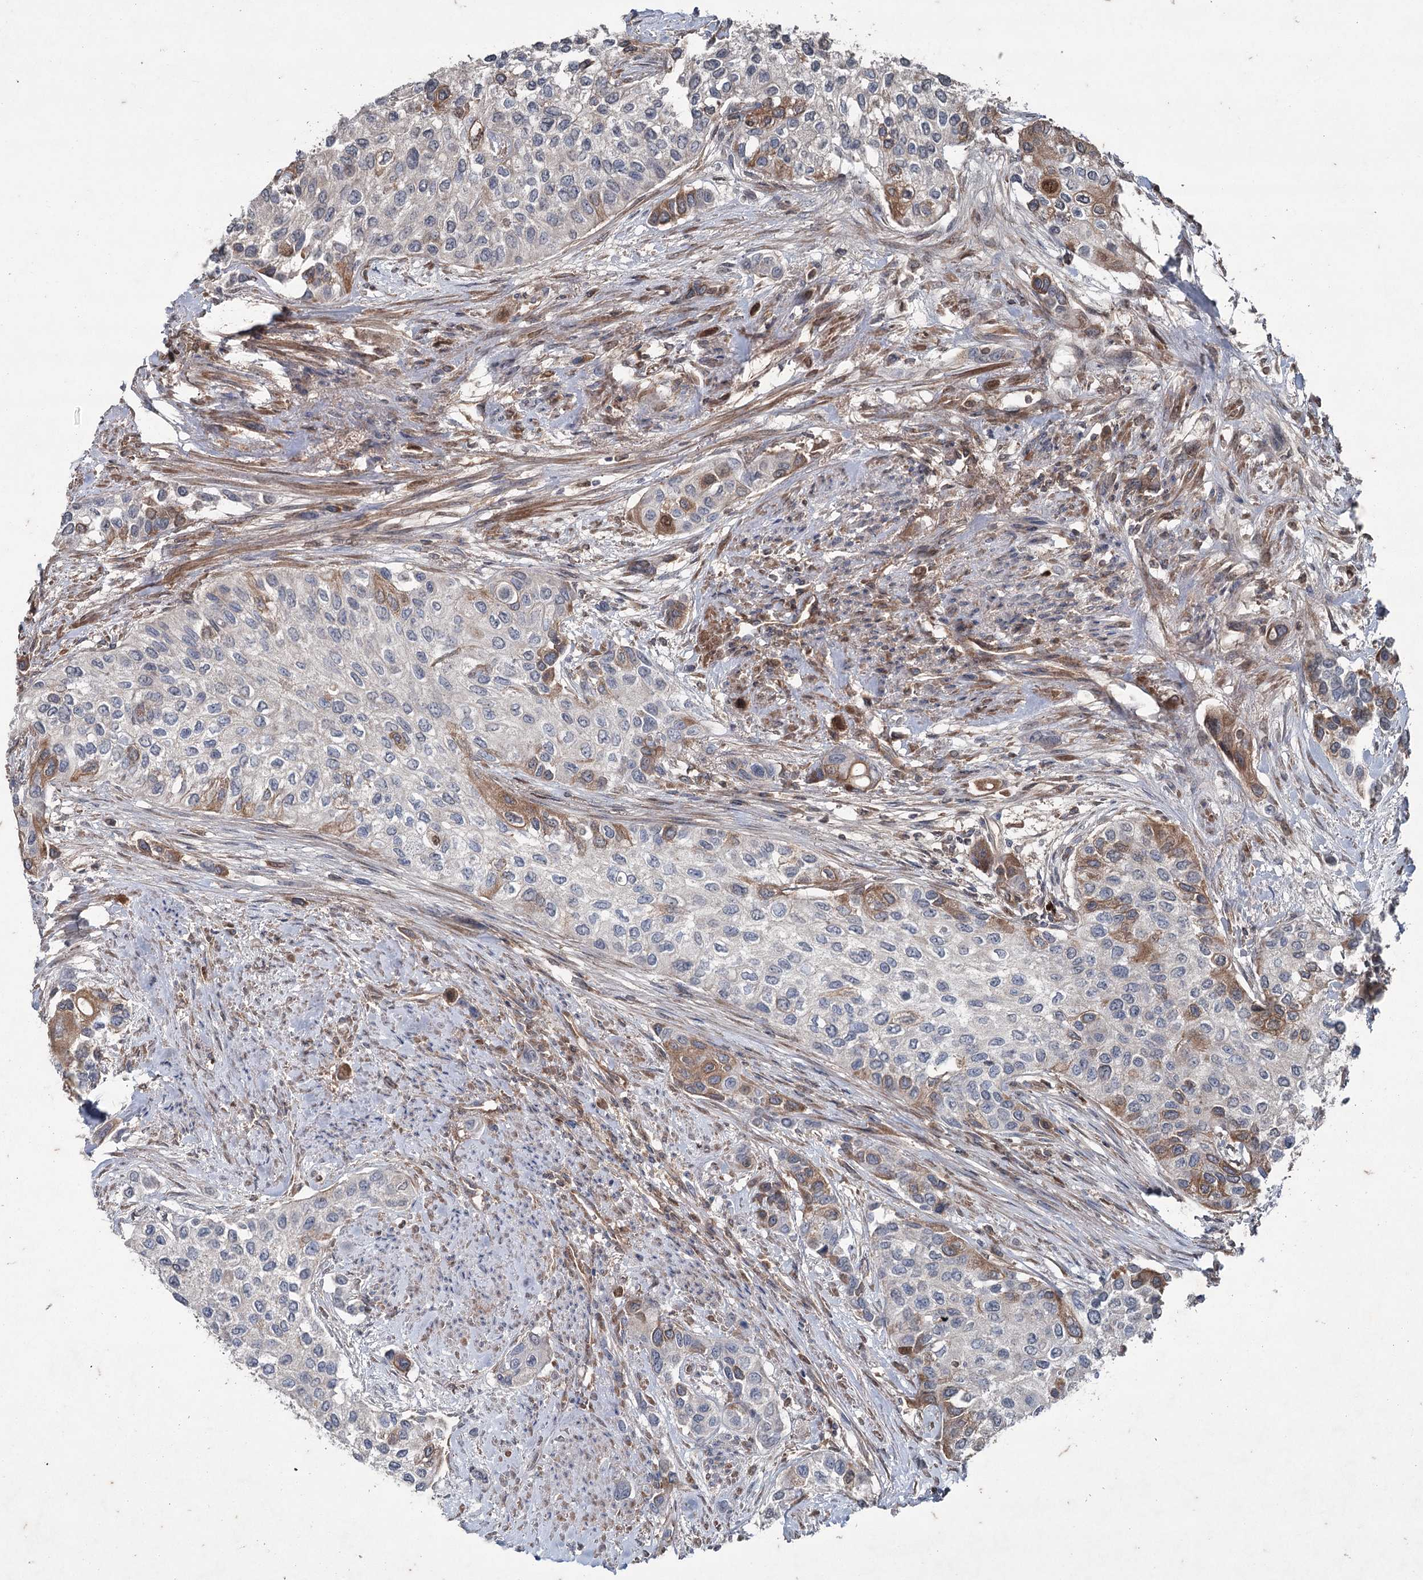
{"staining": {"intensity": "moderate", "quantity": "<25%", "location": "cytoplasmic/membranous"}, "tissue": "urothelial cancer", "cell_type": "Tumor cells", "image_type": "cancer", "snomed": [{"axis": "morphology", "description": "Normal tissue, NOS"}, {"axis": "morphology", "description": "Urothelial carcinoma, High grade"}, {"axis": "topography", "description": "Vascular tissue"}, {"axis": "topography", "description": "Urinary bladder"}], "caption": "Immunohistochemical staining of human urothelial cancer reveals low levels of moderate cytoplasmic/membranous protein positivity in about <25% of tumor cells.", "gene": "PGLYRP2", "patient": {"sex": "female", "age": 56}}